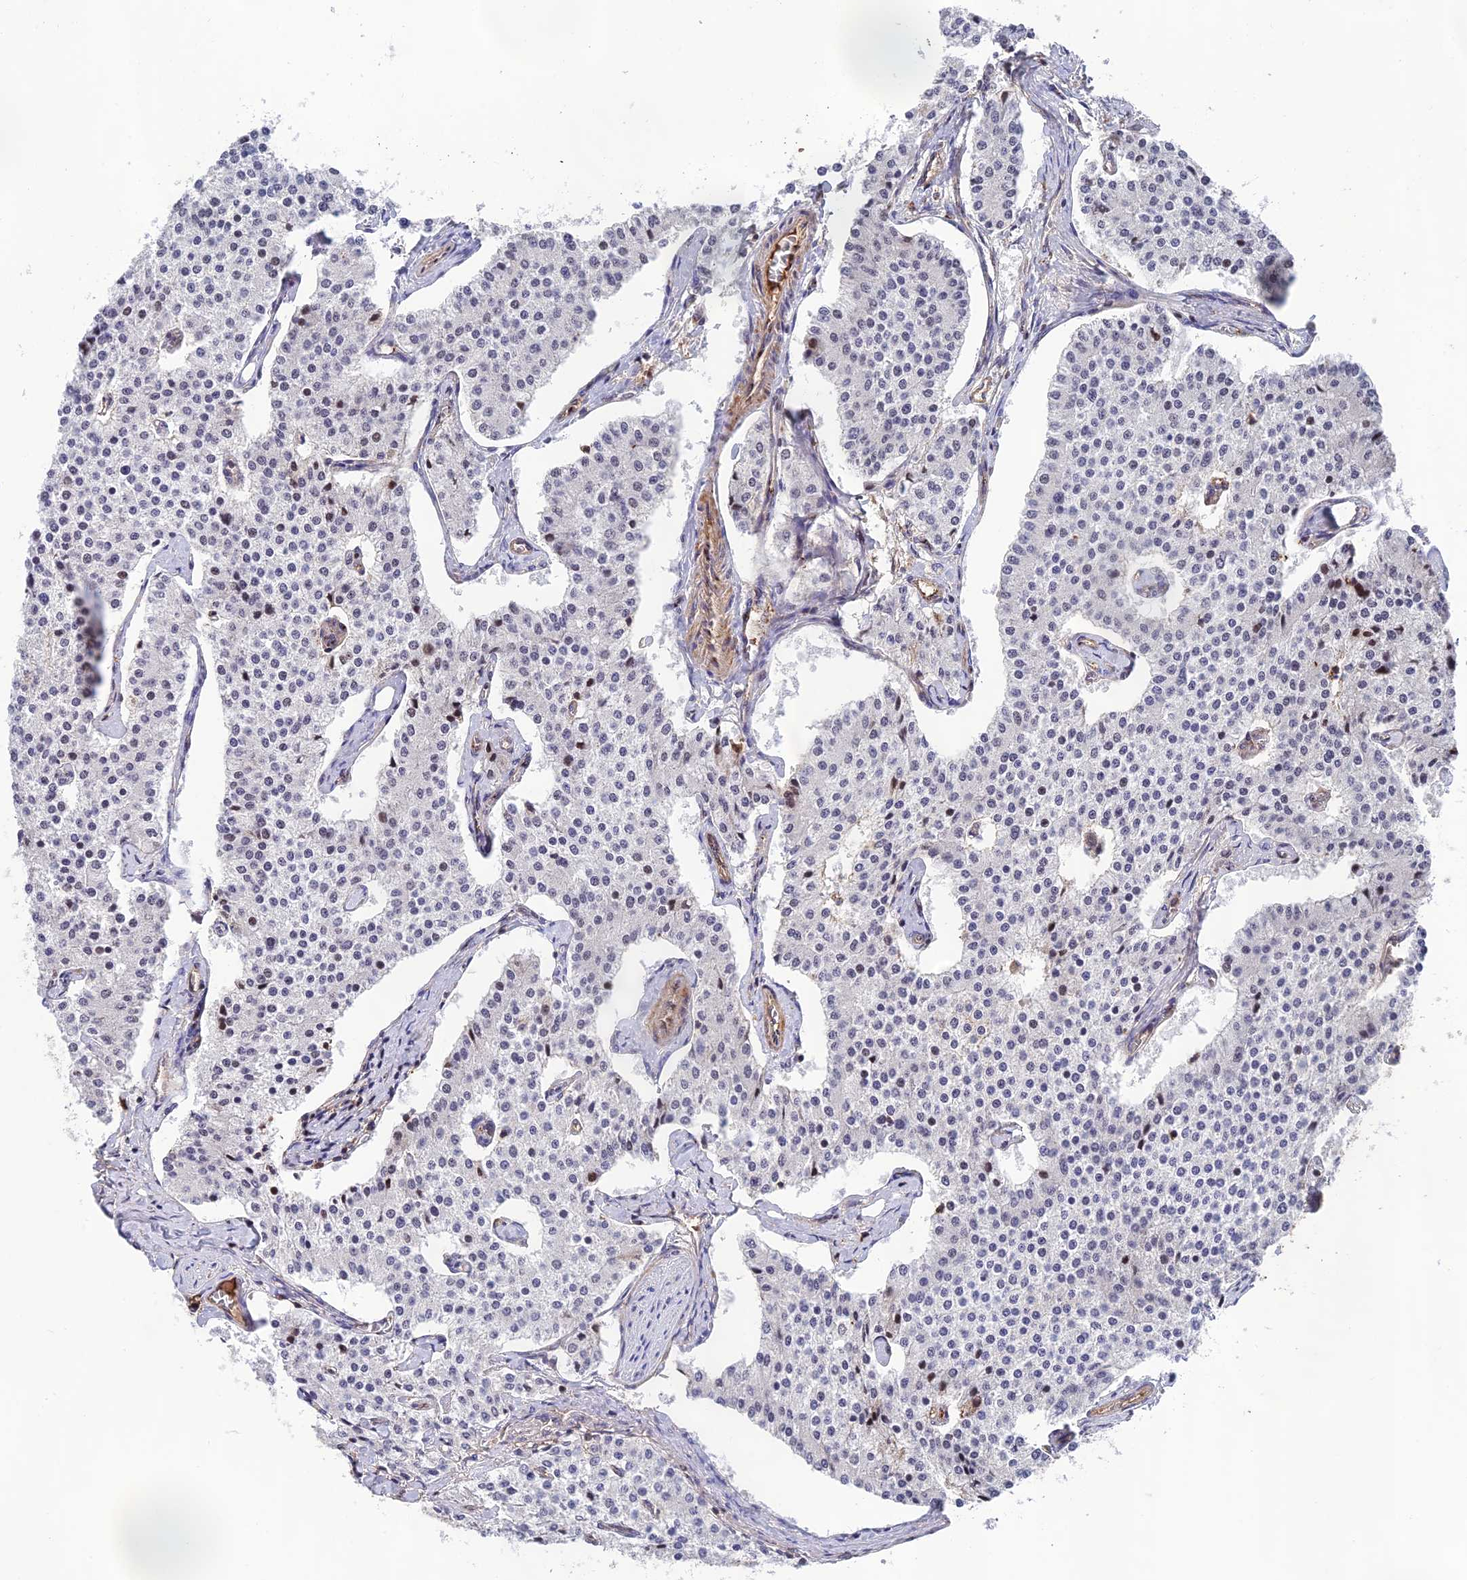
{"staining": {"intensity": "negative", "quantity": "none", "location": "none"}, "tissue": "carcinoid", "cell_type": "Tumor cells", "image_type": "cancer", "snomed": [{"axis": "morphology", "description": "Carcinoid, malignant, NOS"}, {"axis": "topography", "description": "Colon"}], "caption": "A high-resolution photomicrograph shows immunohistochemistry staining of carcinoid (malignant), which exhibits no significant positivity in tumor cells.", "gene": "OSBPL1A", "patient": {"sex": "female", "age": 52}}